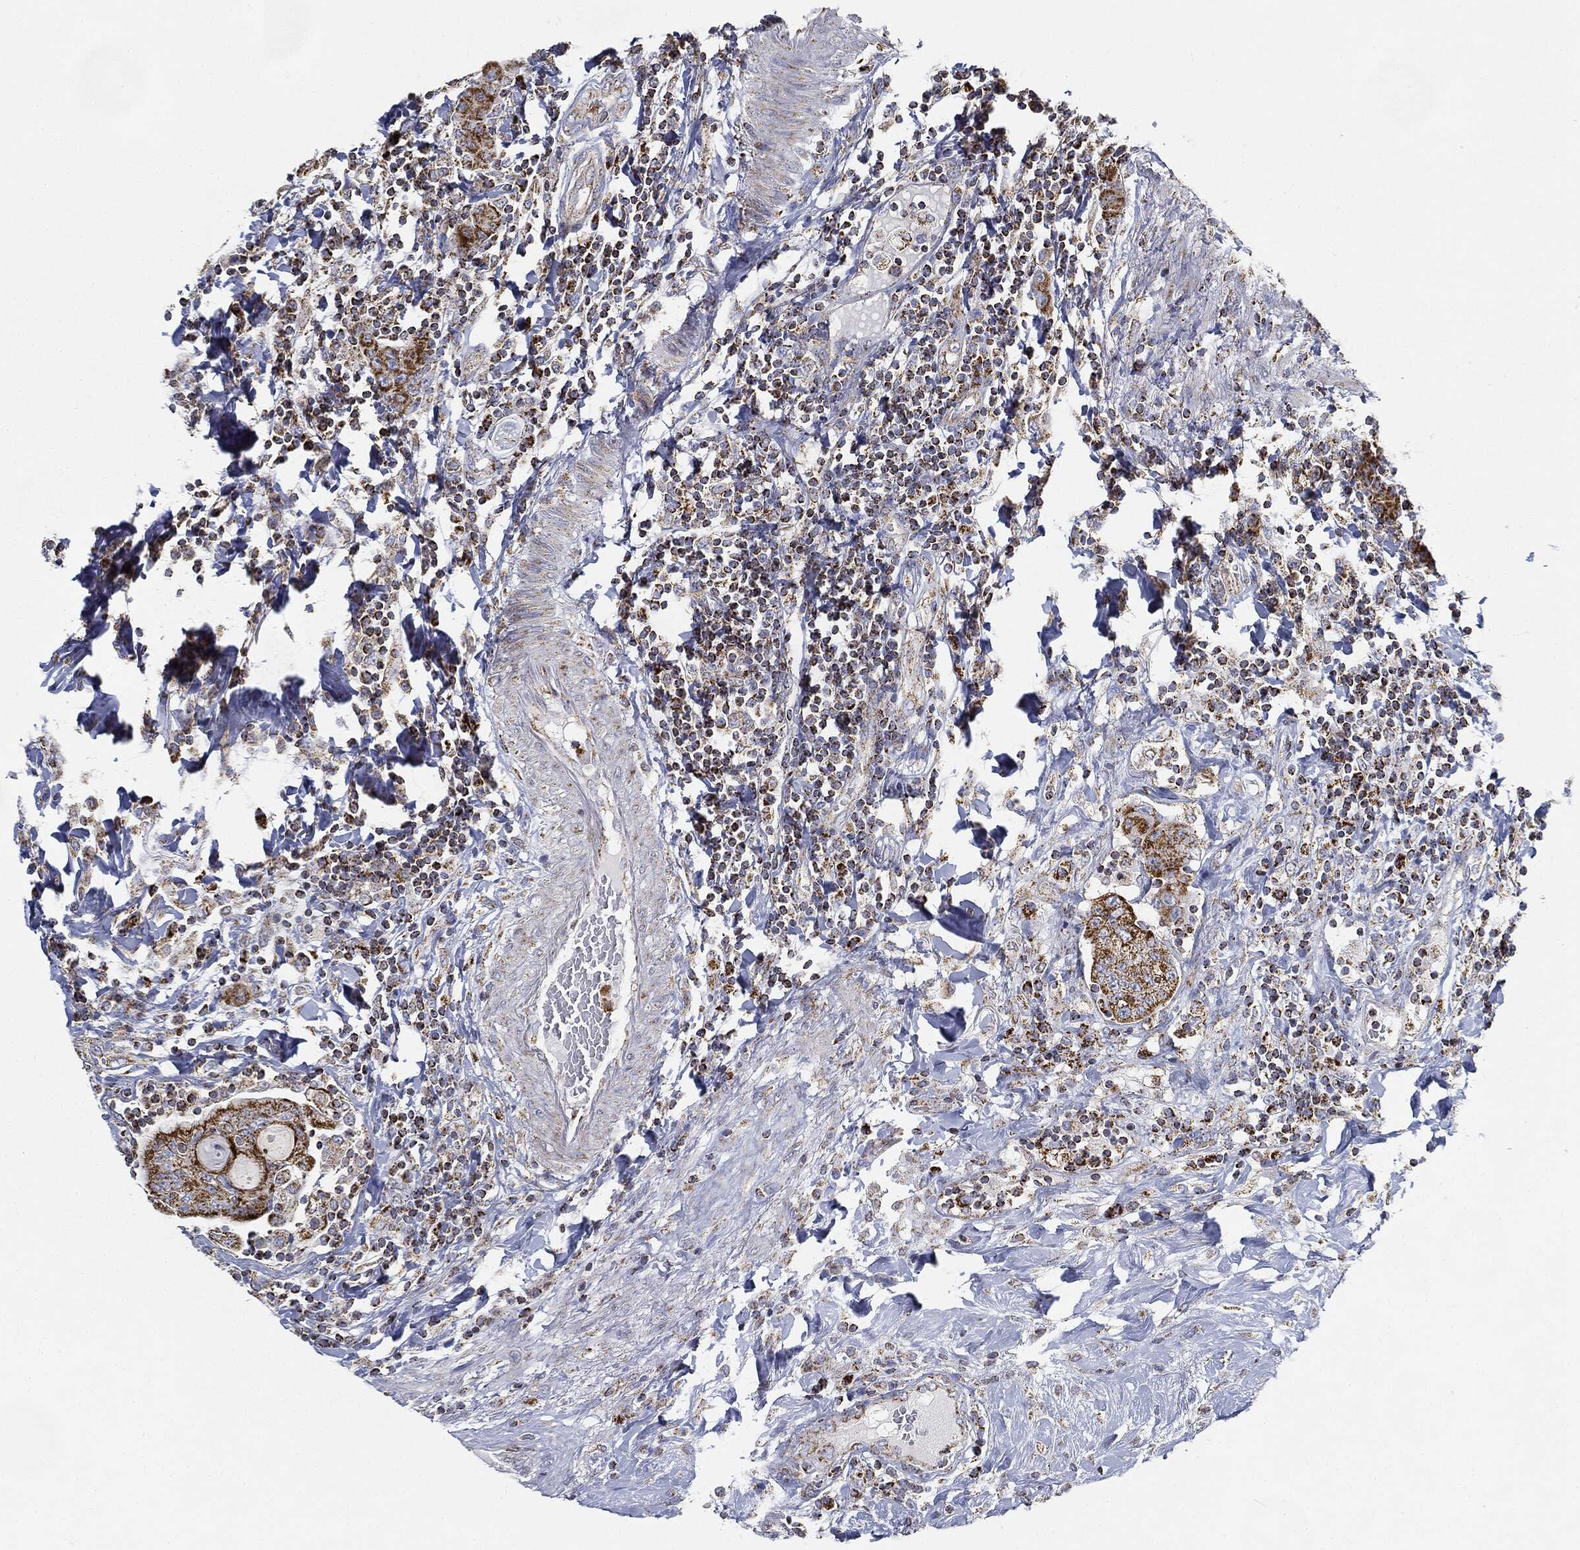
{"staining": {"intensity": "strong", "quantity": ">75%", "location": "cytoplasmic/membranous"}, "tissue": "colorectal cancer", "cell_type": "Tumor cells", "image_type": "cancer", "snomed": [{"axis": "morphology", "description": "Adenocarcinoma, NOS"}, {"axis": "topography", "description": "Colon"}], "caption": "Immunohistochemistry (IHC) image of neoplastic tissue: human colorectal cancer (adenocarcinoma) stained using immunohistochemistry reveals high levels of strong protein expression localized specifically in the cytoplasmic/membranous of tumor cells, appearing as a cytoplasmic/membranous brown color.", "gene": "CAPN15", "patient": {"sex": "female", "age": 48}}